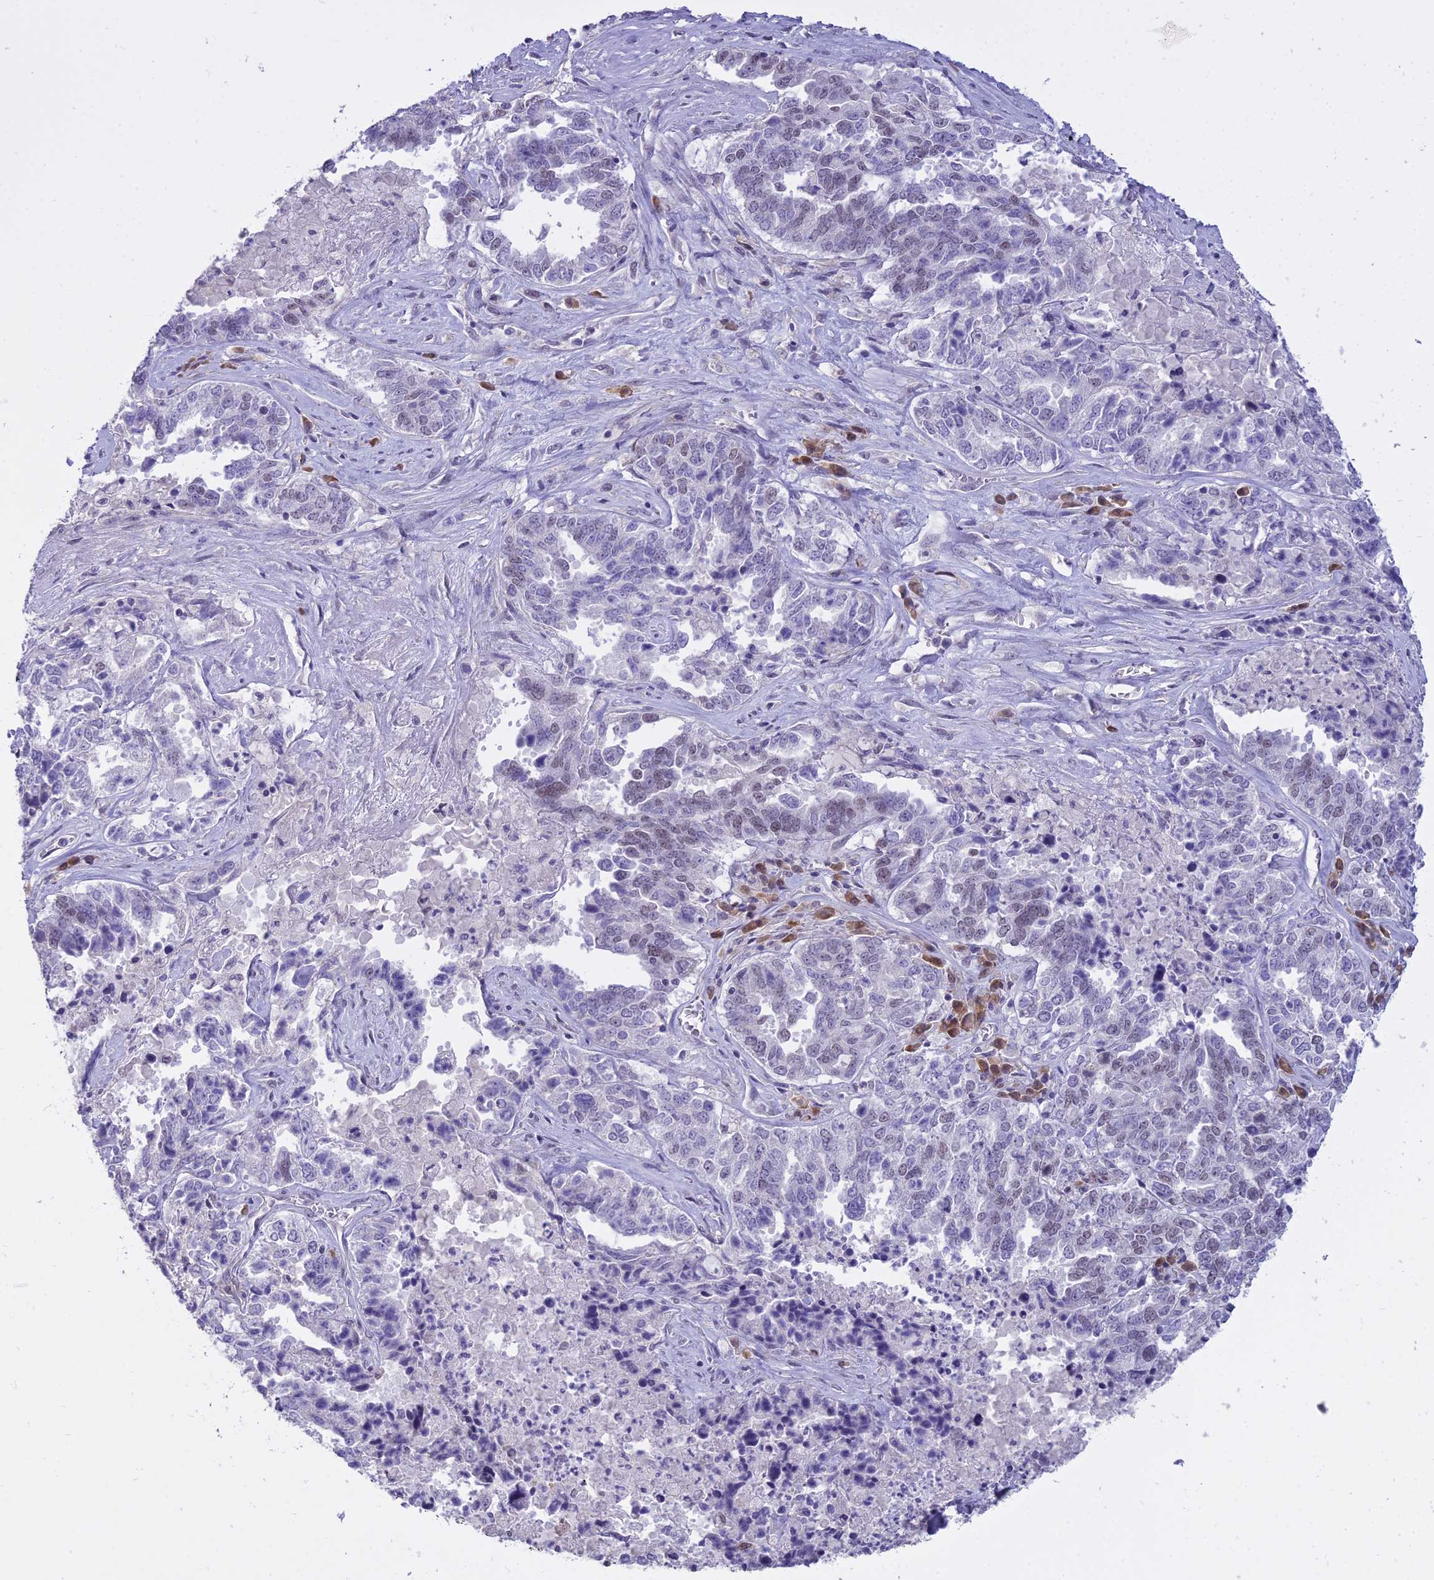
{"staining": {"intensity": "weak", "quantity": "25%-75%", "location": "nuclear"}, "tissue": "ovarian cancer", "cell_type": "Tumor cells", "image_type": "cancer", "snomed": [{"axis": "morphology", "description": "Carcinoma, endometroid"}, {"axis": "topography", "description": "Ovary"}], "caption": "Immunohistochemical staining of endometroid carcinoma (ovarian) displays low levels of weak nuclear protein expression in about 25%-75% of tumor cells.", "gene": "BLNK", "patient": {"sex": "female", "age": 62}}